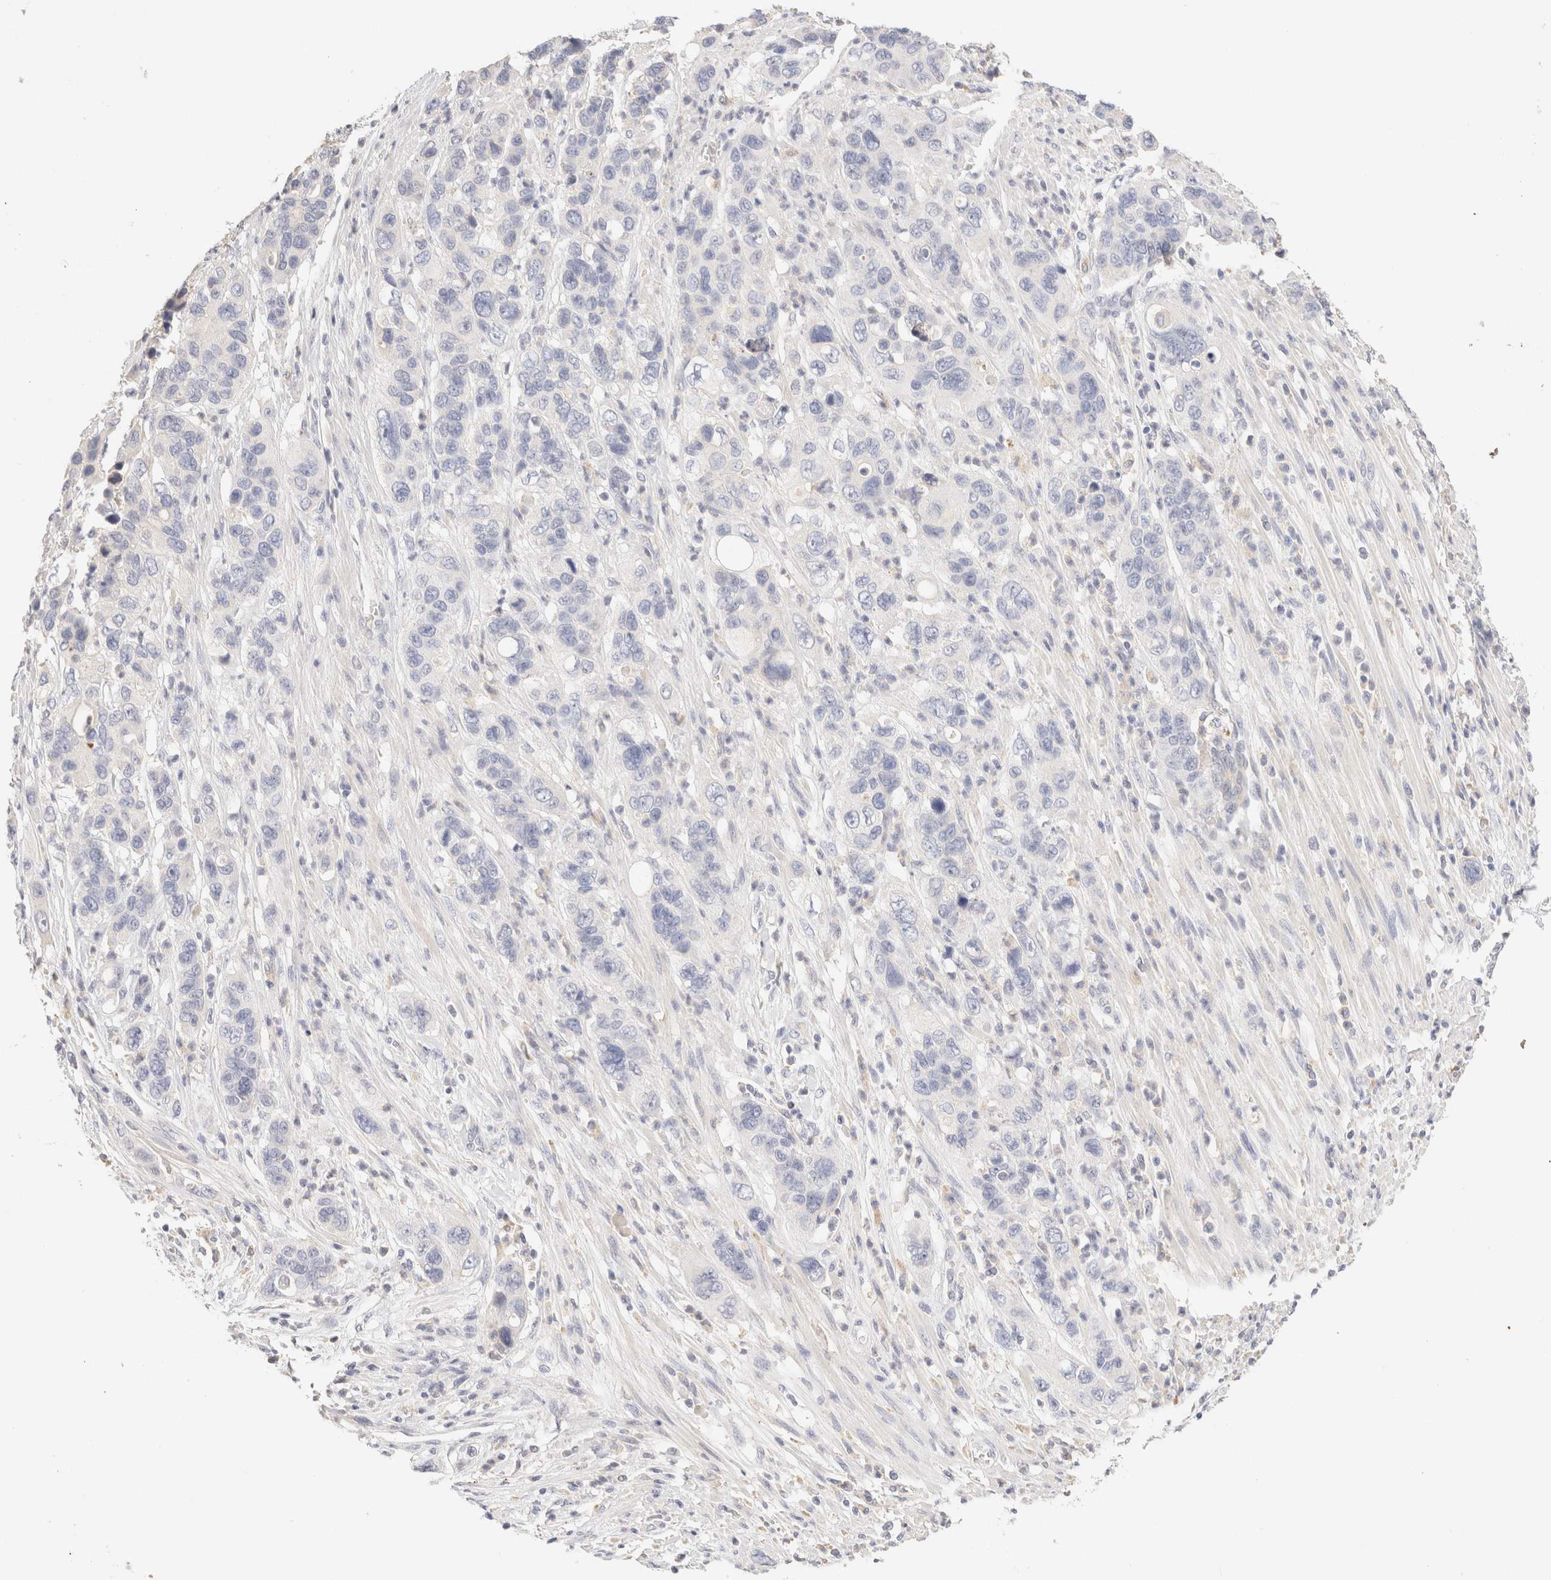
{"staining": {"intensity": "negative", "quantity": "none", "location": "none"}, "tissue": "pancreatic cancer", "cell_type": "Tumor cells", "image_type": "cancer", "snomed": [{"axis": "morphology", "description": "Adenocarcinoma, NOS"}, {"axis": "topography", "description": "Pancreas"}], "caption": "The IHC histopathology image has no significant expression in tumor cells of pancreatic adenocarcinoma tissue.", "gene": "SCGB2A2", "patient": {"sex": "female", "age": 71}}